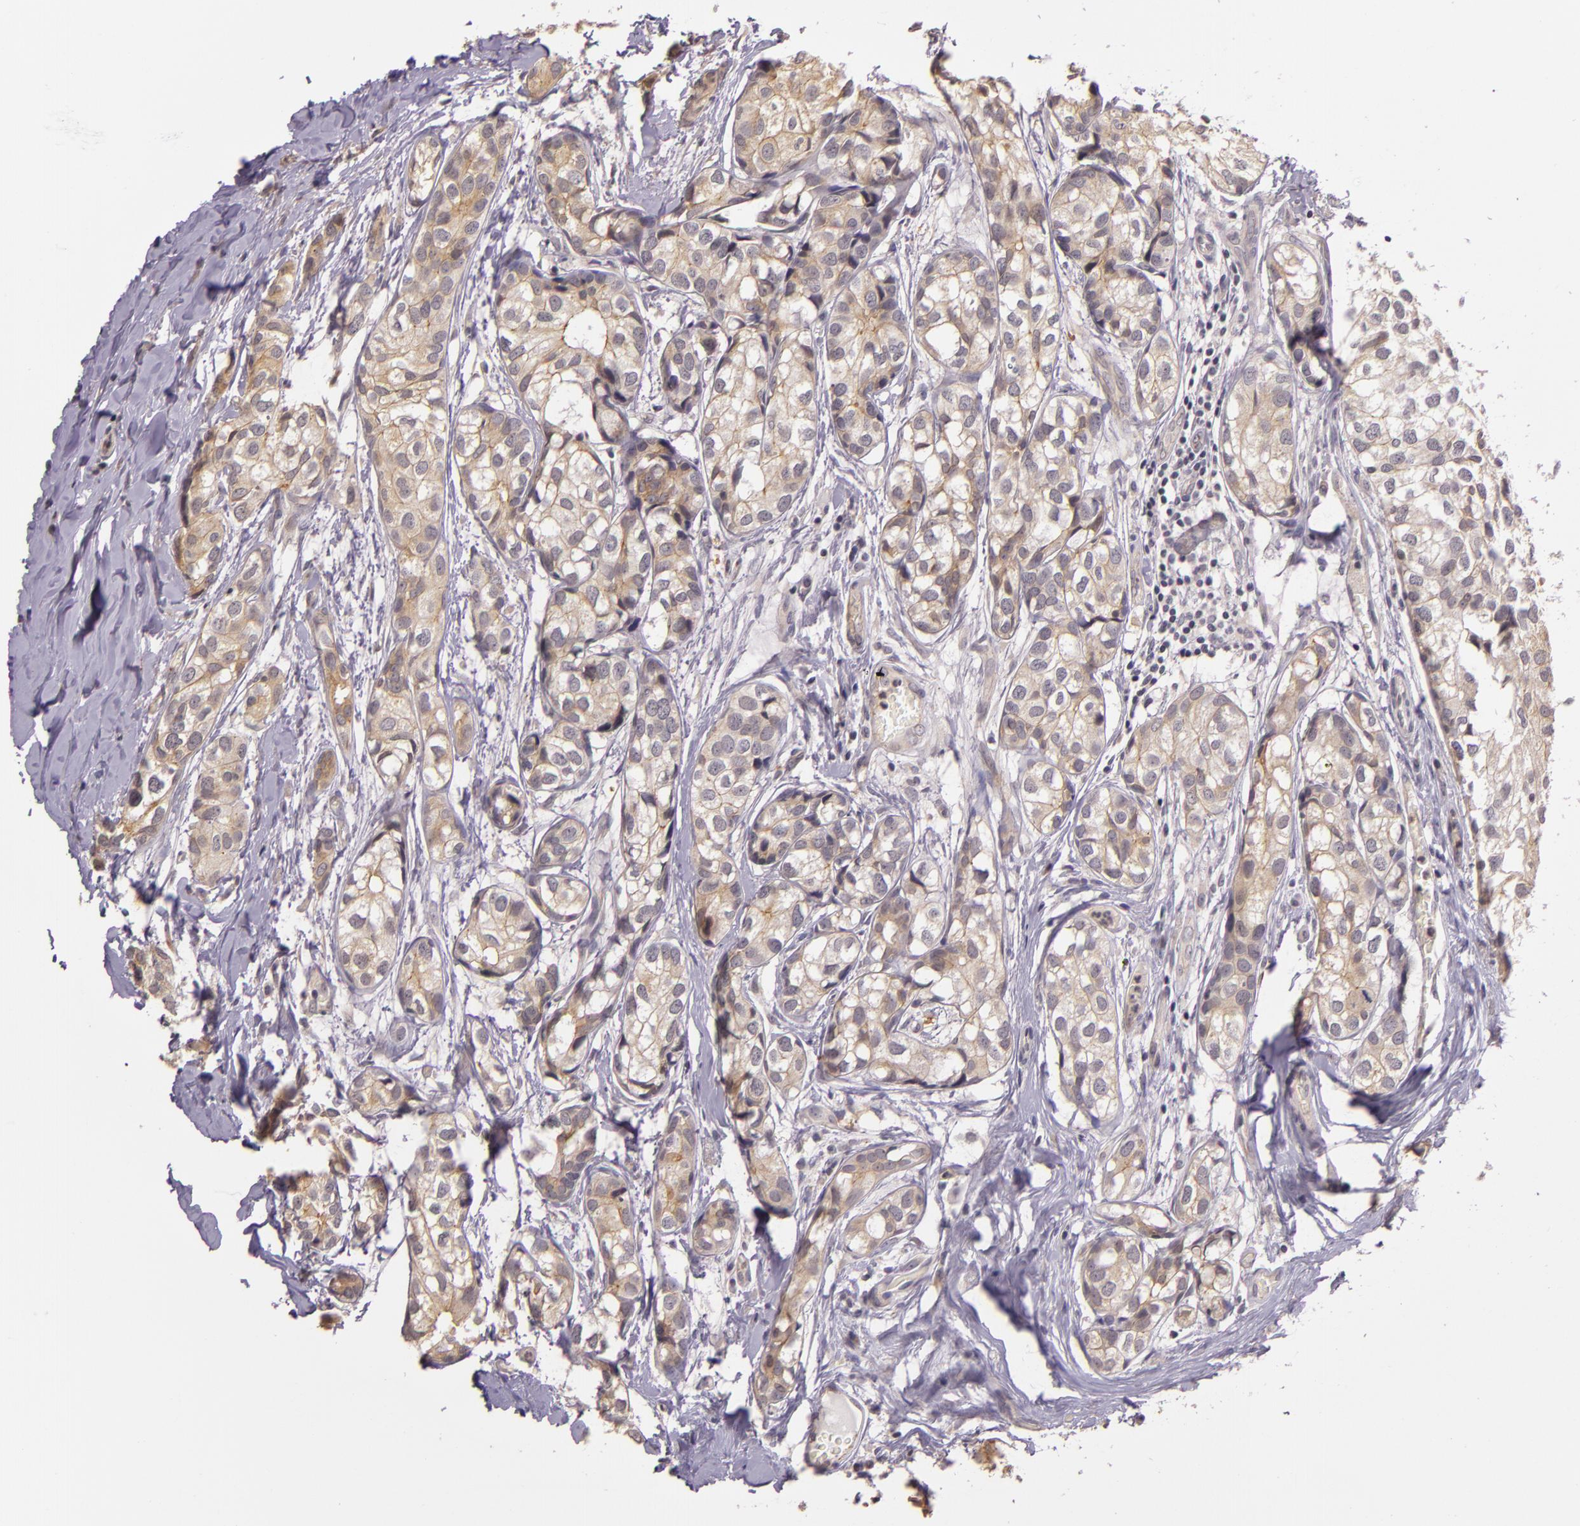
{"staining": {"intensity": "weak", "quantity": "25%-75%", "location": "cytoplasmic/membranous"}, "tissue": "breast cancer", "cell_type": "Tumor cells", "image_type": "cancer", "snomed": [{"axis": "morphology", "description": "Duct carcinoma"}, {"axis": "topography", "description": "Breast"}], "caption": "Immunohistochemical staining of infiltrating ductal carcinoma (breast) shows weak cytoplasmic/membranous protein expression in approximately 25%-75% of tumor cells. (IHC, brightfield microscopy, high magnification).", "gene": "ARMH4", "patient": {"sex": "female", "age": 68}}